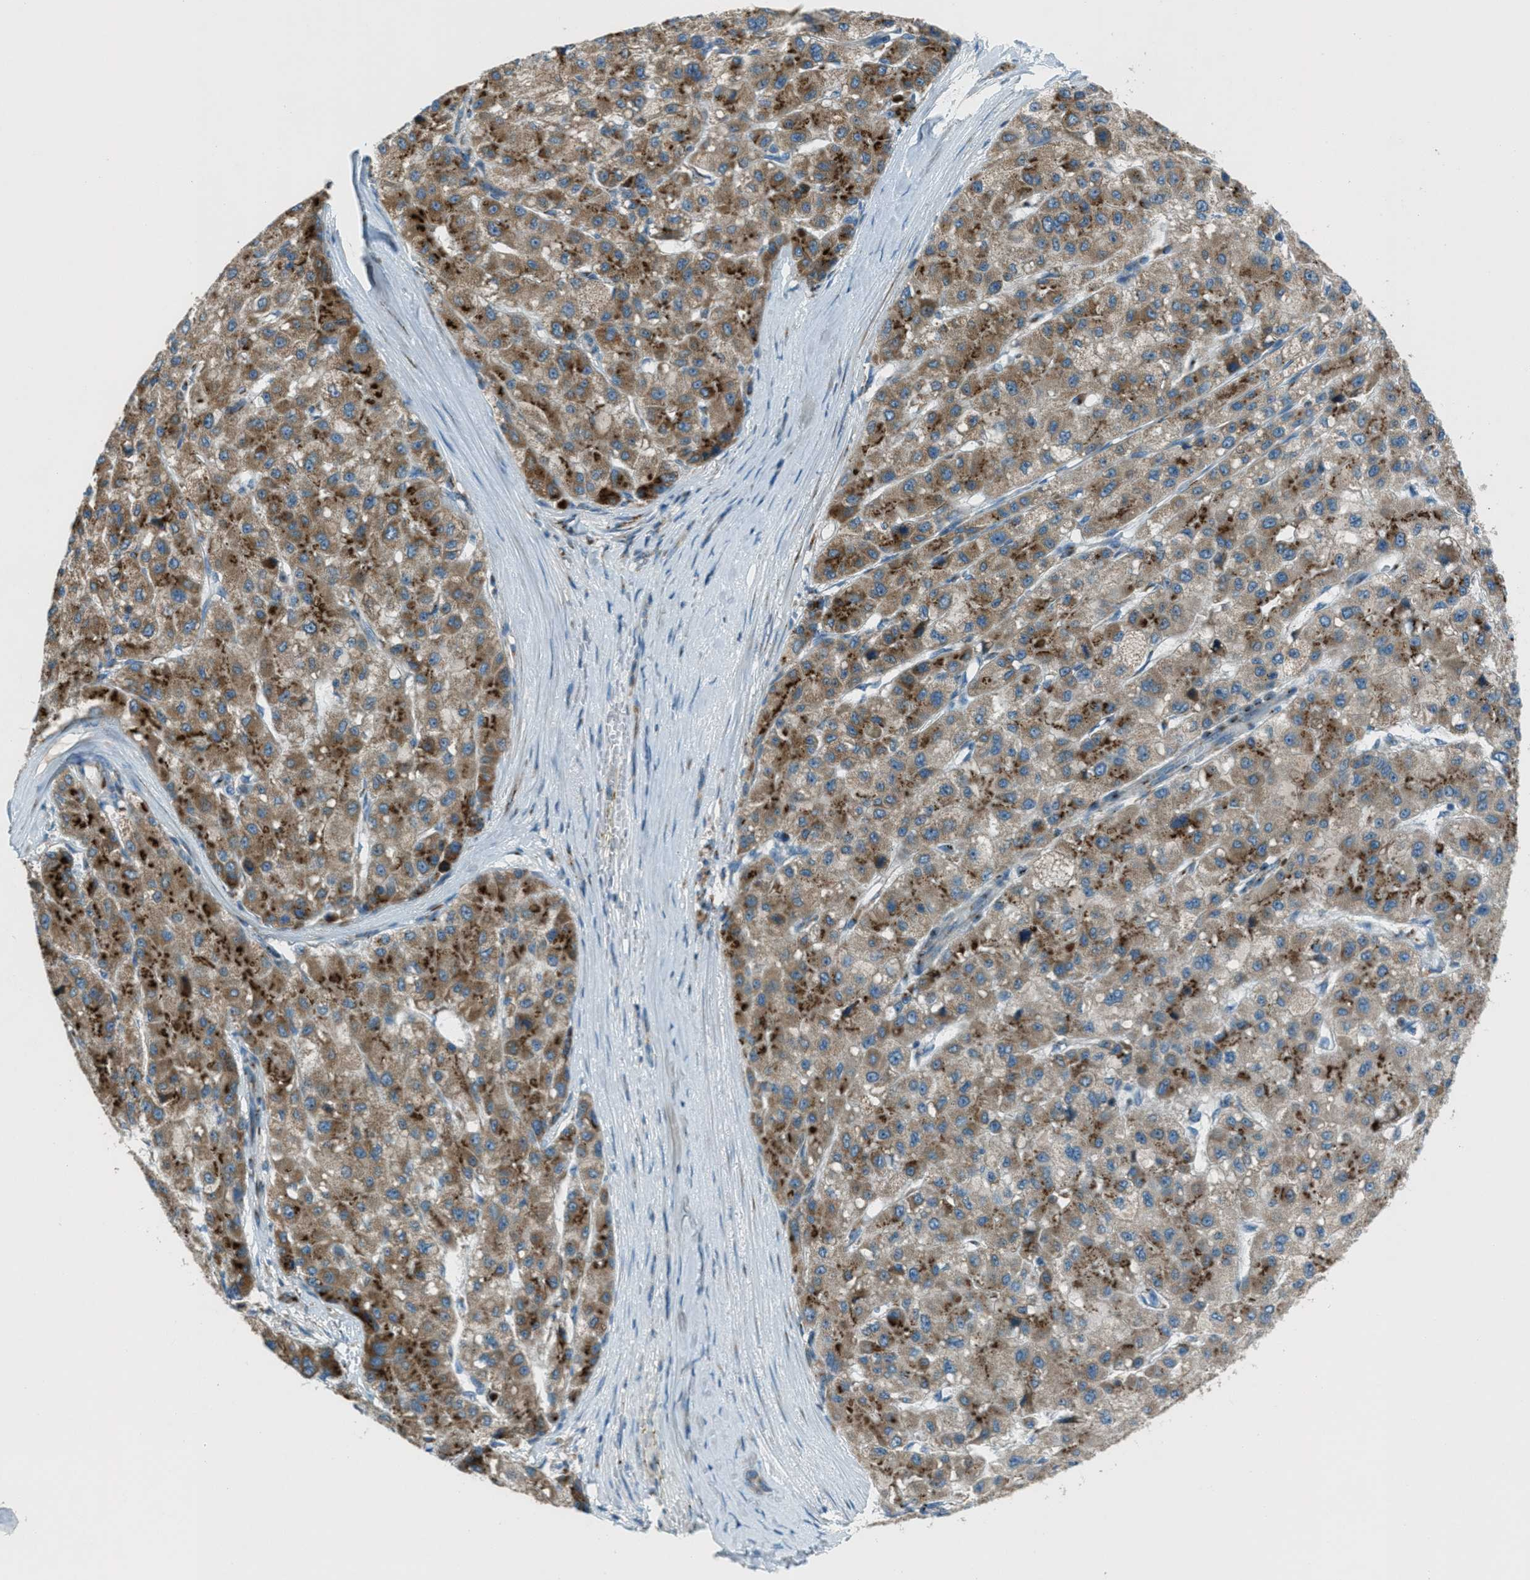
{"staining": {"intensity": "moderate", "quantity": ">75%", "location": "cytoplasmic/membranous"}, "tissue": "liver cancer", "cell_type": "Tumor cells", "image_type": "cancer", "snomed": [{"axis": "morphology", "description": "Carcinoma, Hepatocellular, NOS"}, {"axis": "topography", "description": "Liver"}], "caption": "Protein staining of liver hepatocellular carcinoma tissue demonstrates moderate cytoplasmic/membranous staining in about >75% of tumor cells.", "gene": "BCKDK", "patient": {"sex": "male", "age": 80}}